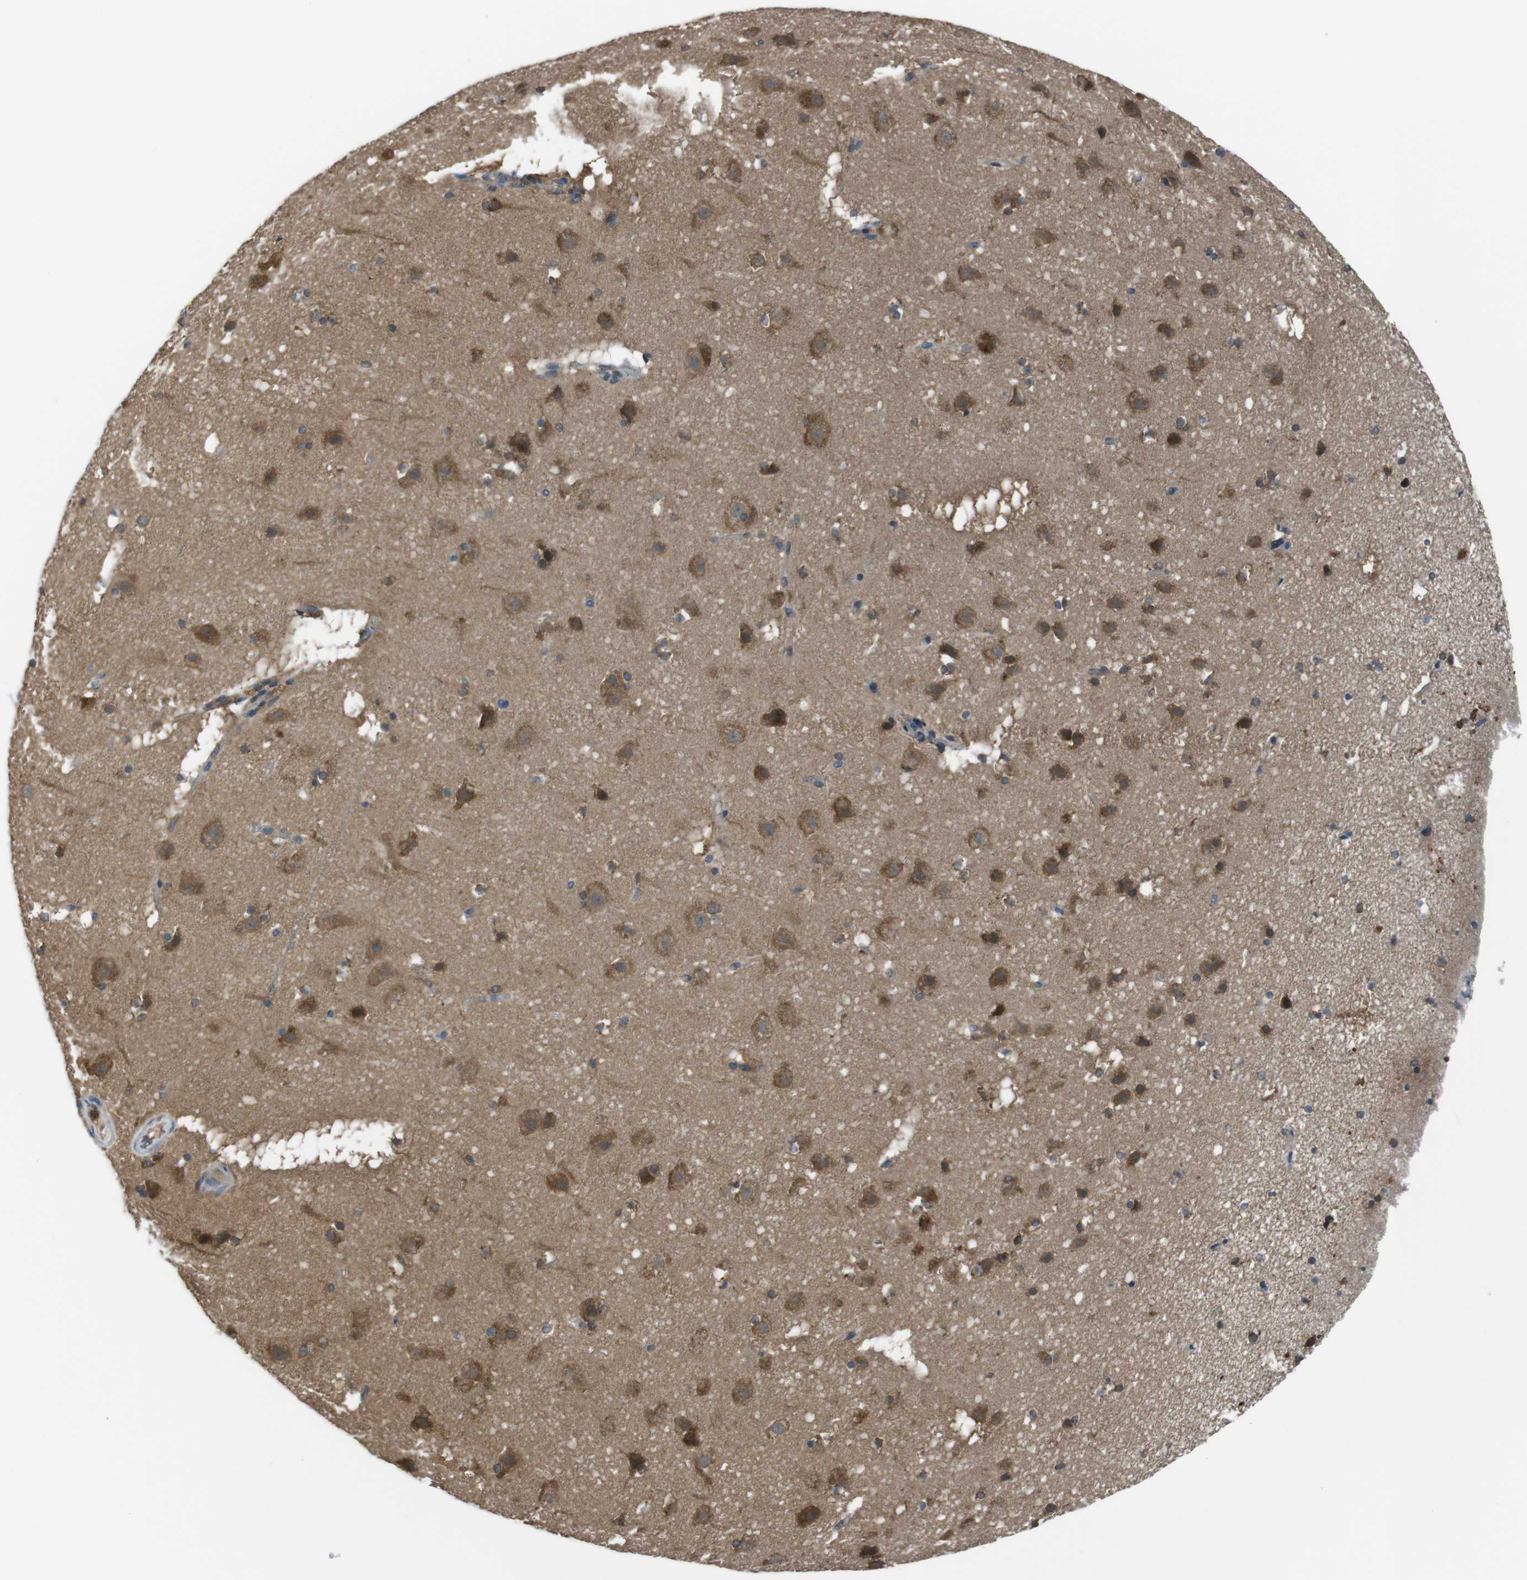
{"staining": {"intensity": "weak", "quantity": ">75%", "location": "cytoplasmic/membranous"}, "tissue": "cerebral cortex", "cell_type": "Endothelial cells", "image_type": "normal", "snomed": [{"axis": "morphology", "description": "Normal tissue, NOS"}, {"axis": "topography", "description": "Cerebral cortex"}], "caption": "Human cerebral cortex stained with a brown dye exhibits weak cytoplasmic/membranous positive staining in approximately >75% of endothelial cells.", "gene": "SSR3", "patient": {"sex": "male", "age": 45}}